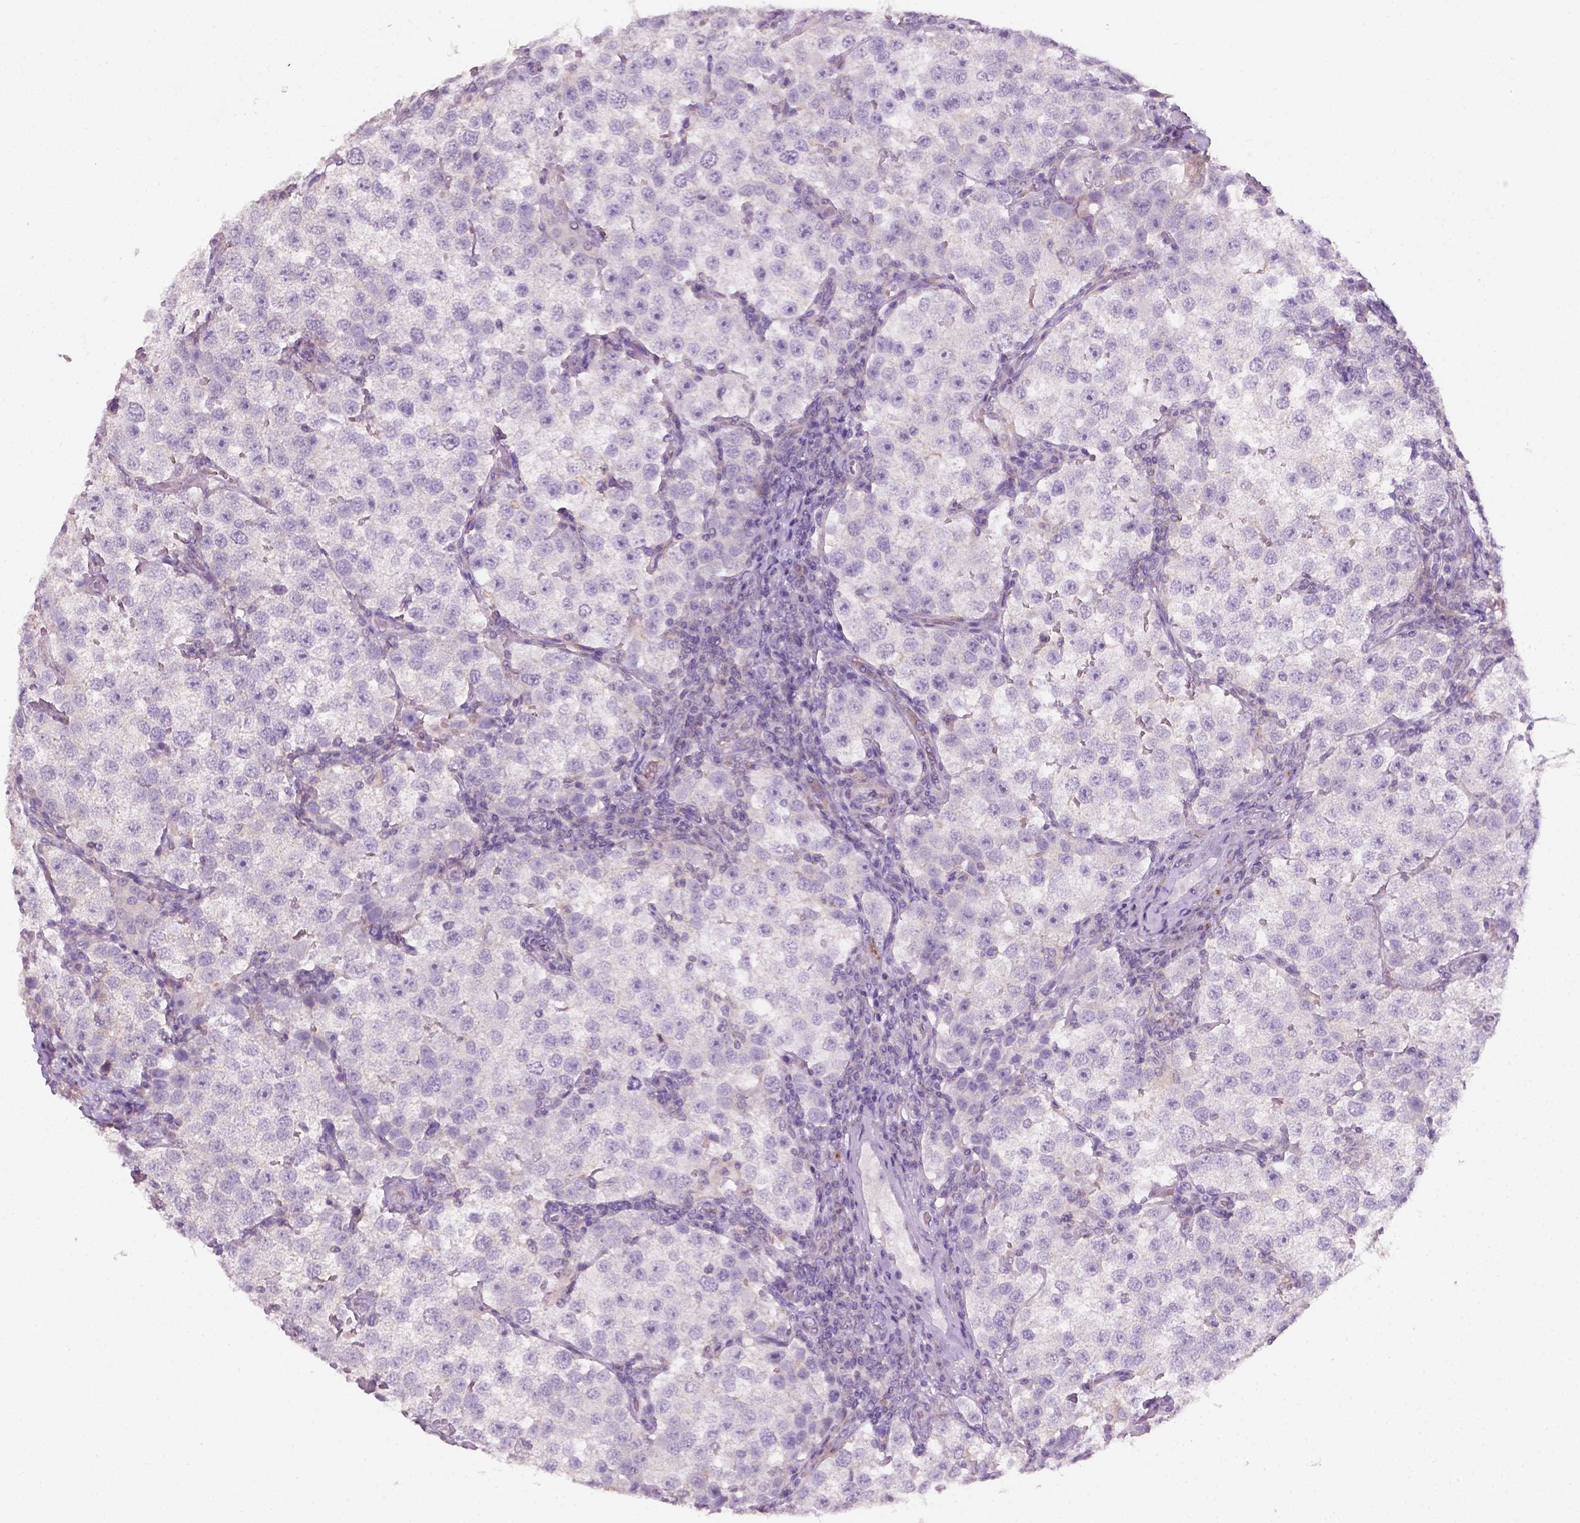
{"staining": {"intensity": "negative", "quantity": "none", "location": "none"}, "tissue": "testis cancer", "cell_type": "Tumor cells", "image_type": "cancer", "snomed": [{"axis": "morphology", "description": "Seminoma, NOS"}, {"axis": "topography", "description": "Testis"}], "caption": "Immunohistochemistry of human testis cancer demonstrates no staining in tumor cells.", "gene": "EGFR", "patient": {"sex": "male", "age": 37}}